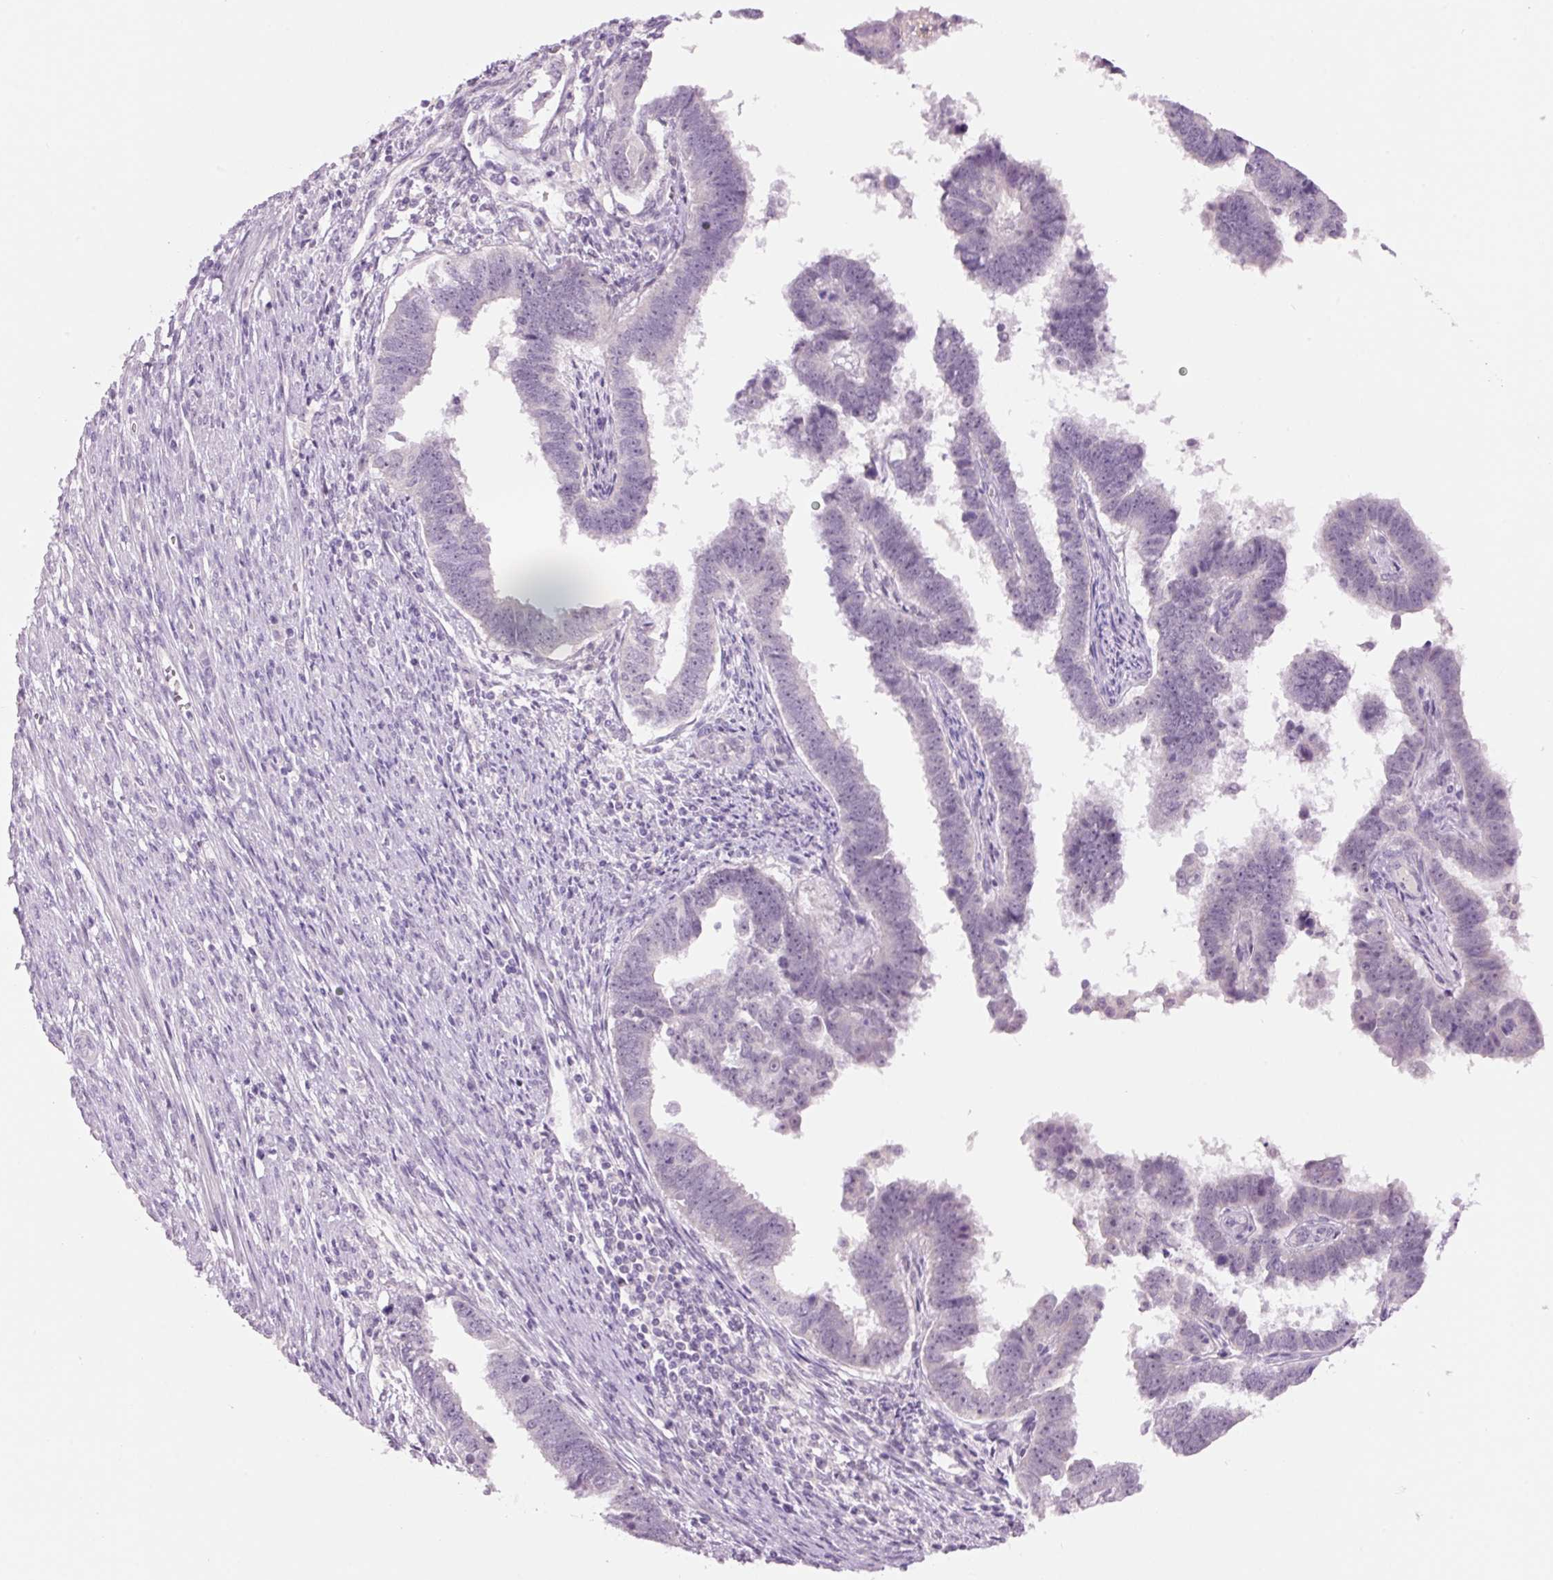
{"staining": {"intensity": "negative", "quantity": "none", "location": "none"}, "tissue": "endometrial cancer", "cell_type": "Tumor cells", "image_type": "cancer", "snomed": [{"axis": "morphology", "description": "Adenocarcinoma, NOS"}, {"axis": "topography", "description": "Endometrium"}], "caption": "The photomicrograph demonstrates no significant expression in tumor cells of endometrial cancer.", "gene": "GCG", "patient": {"sex": "female", "age": 75}}